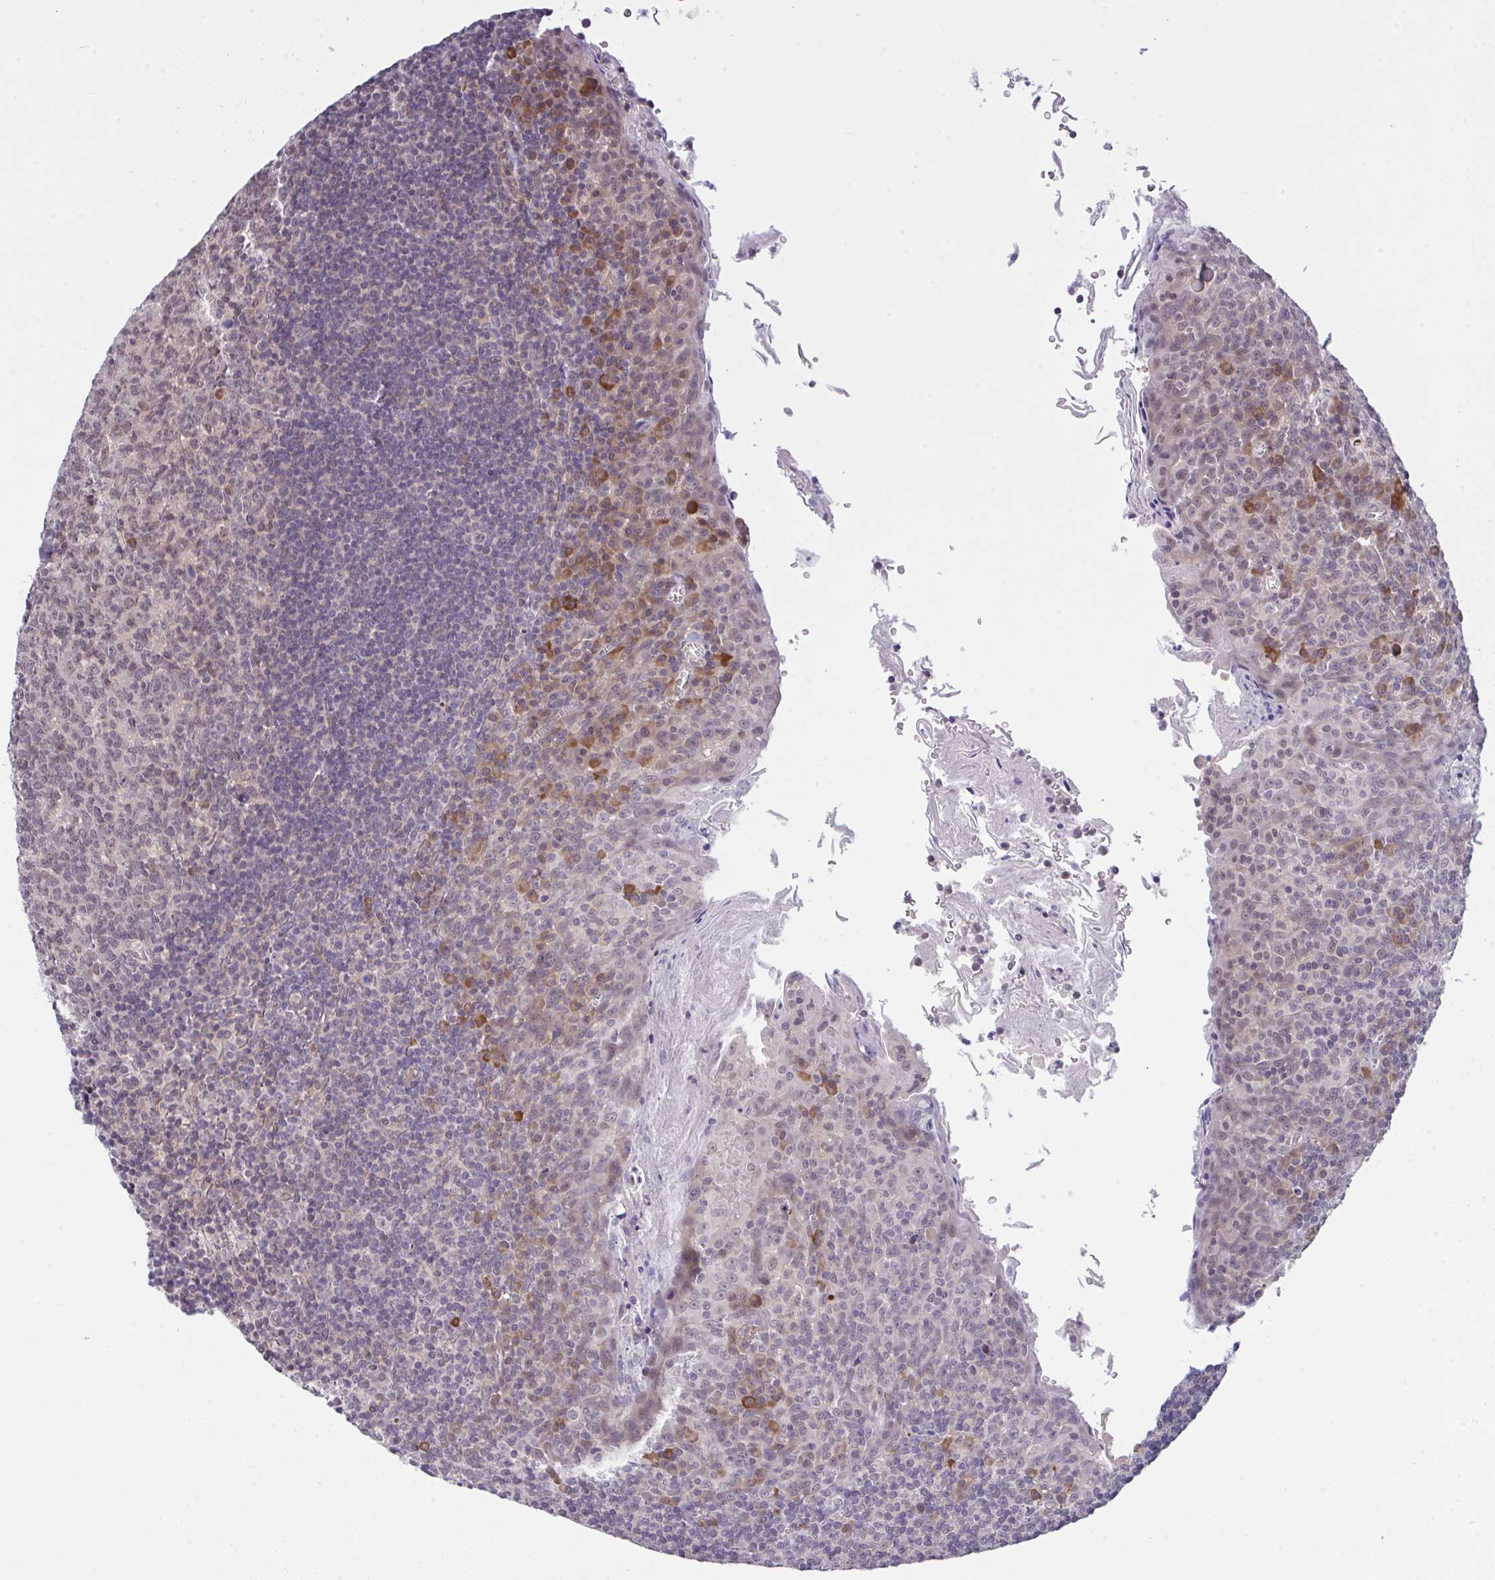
{"staining": {"intensity": "weak", "quantity": "<25%", "location": "nuclear"}, "tissue": "tonsil", "cell_type": "Germinal center cells", "image_type": "normal", "snomed": [{"axis": "morphology", "description": "Normal tissue, NOS"}, {"axis": "topography", "description": "Tonsil"}], "caption": "Tonsil was stained to show a protein in brown. There is no significant expression in germinal center cells. (Brightfield microscopy of DAB (3,3'-diaminobenzidine) IHC at high magnification).", "gene": "C9orf64", "patient": {"sex": "male", "age": 27}}